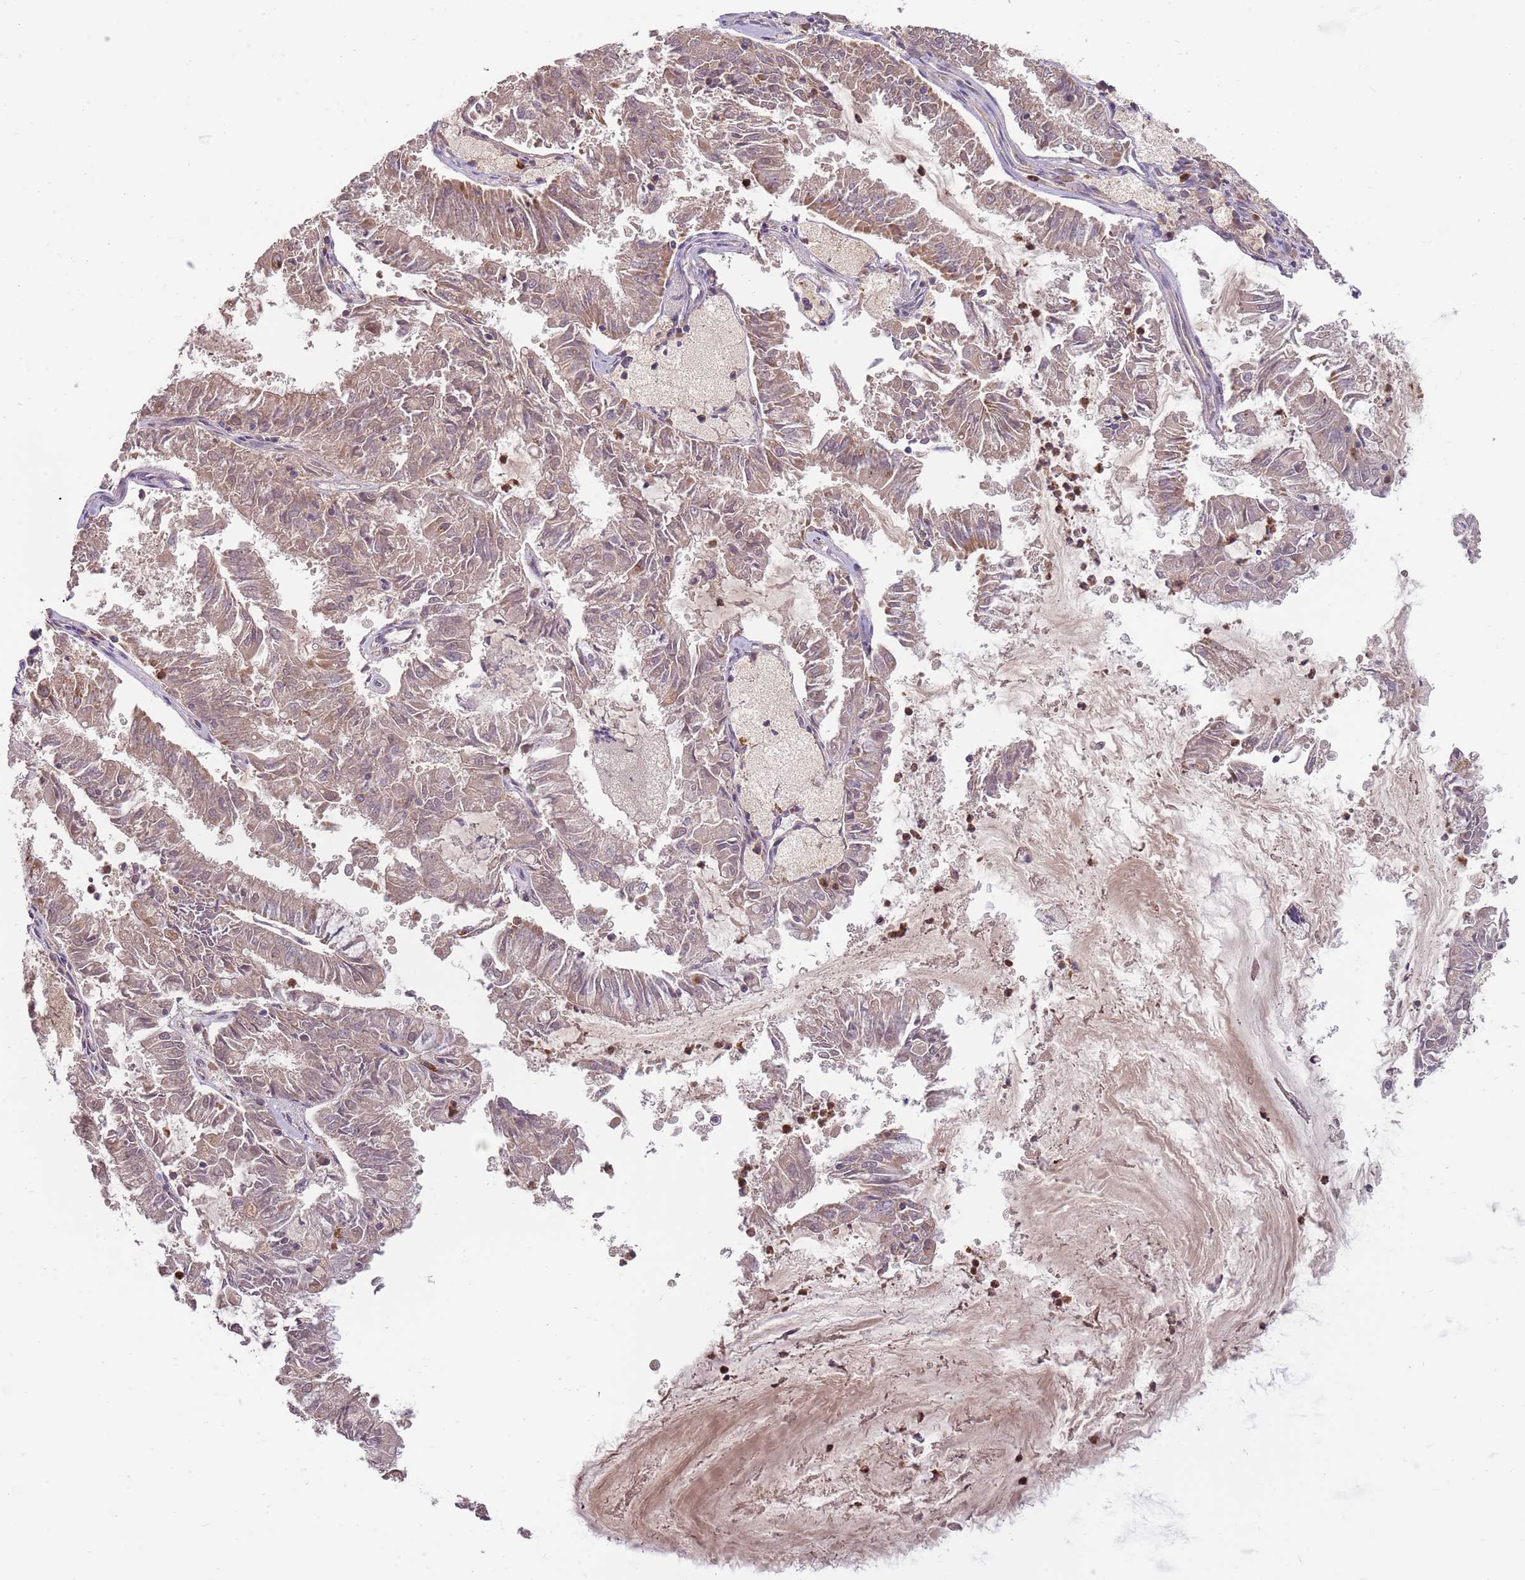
{"staining": {"intensity": "weak", "quantity": "25%-75%", "location": "cytoplasmic/membranous,nuclear"}, "tissue": "endometrial cancer", "cell_type": "Tumor cells", "image_type": "cancer", "snomed": [{"axis": "morphology", "description": "Adenocarcinoma, NOS"}, {"axis": "topography", "description": "Endometrium"}], "caption": "Human endometrial adenocarcinoma stained with a brown dye displays weak cytoplasmic/membranous and nuclear positive expression in approximately 25%-75% of tumor cells.", "gene": "NBPF6", "patient": {"sex": "female", "age": 57}}